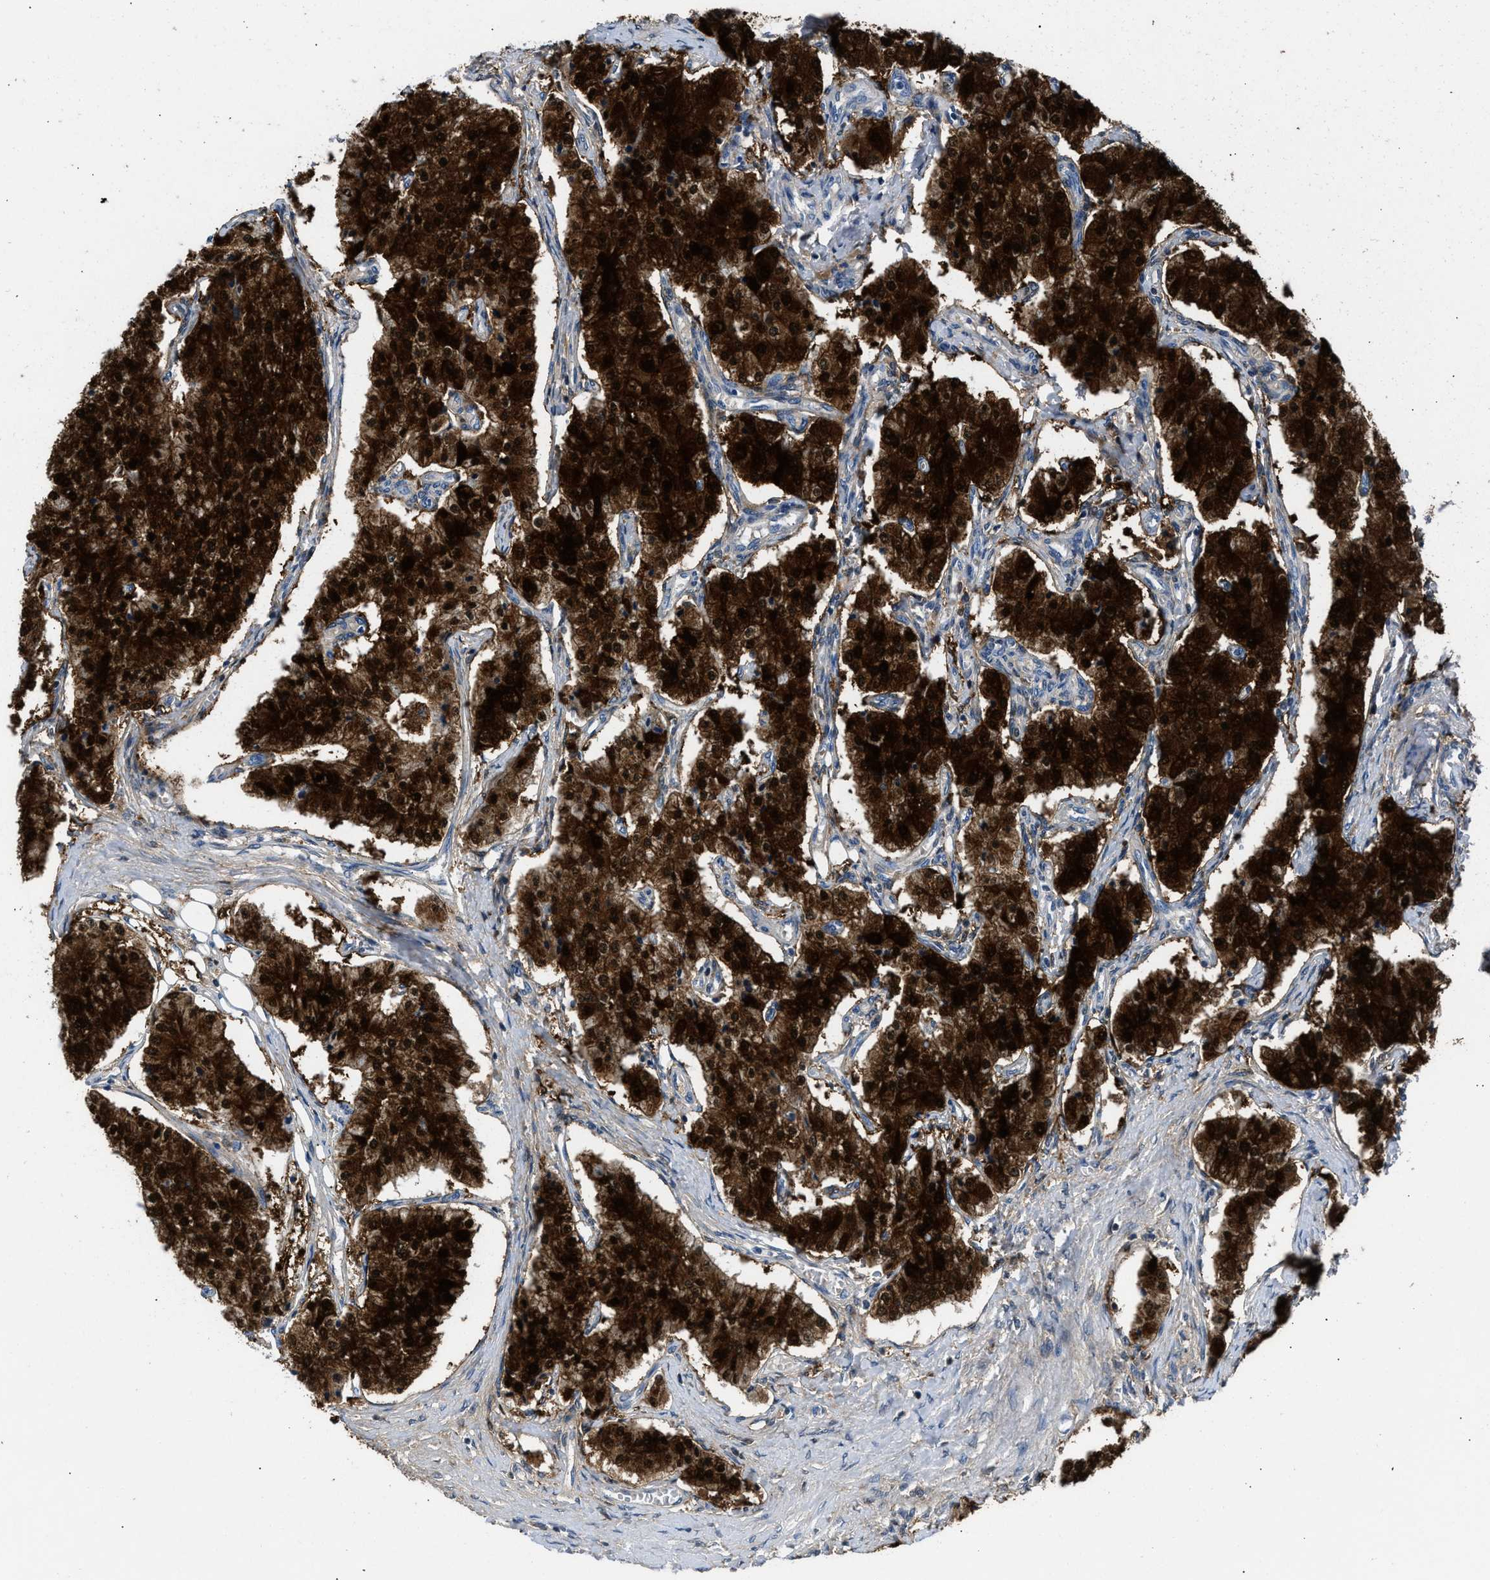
{"staining": {"intensity": "strong", "quantity": ">75%", "location": "cytoplasmic/membranous,nuclear"}, "tissue": "carcinoid", "cell_type": "Tumor cells", "image_type": "cancer", "snomed": [{"axis": "morphology", "description": "Carcinoid, malignant, NOS"}, {"axis": "topography", "description": "Colon"}], "caption": "Carcinoid tissue shows strong cytoplasmic/membranous and nuclear expression in about >75% of tumor cells", "gene": "CBR1", "patient": {"sex": "female", "age": 52}}